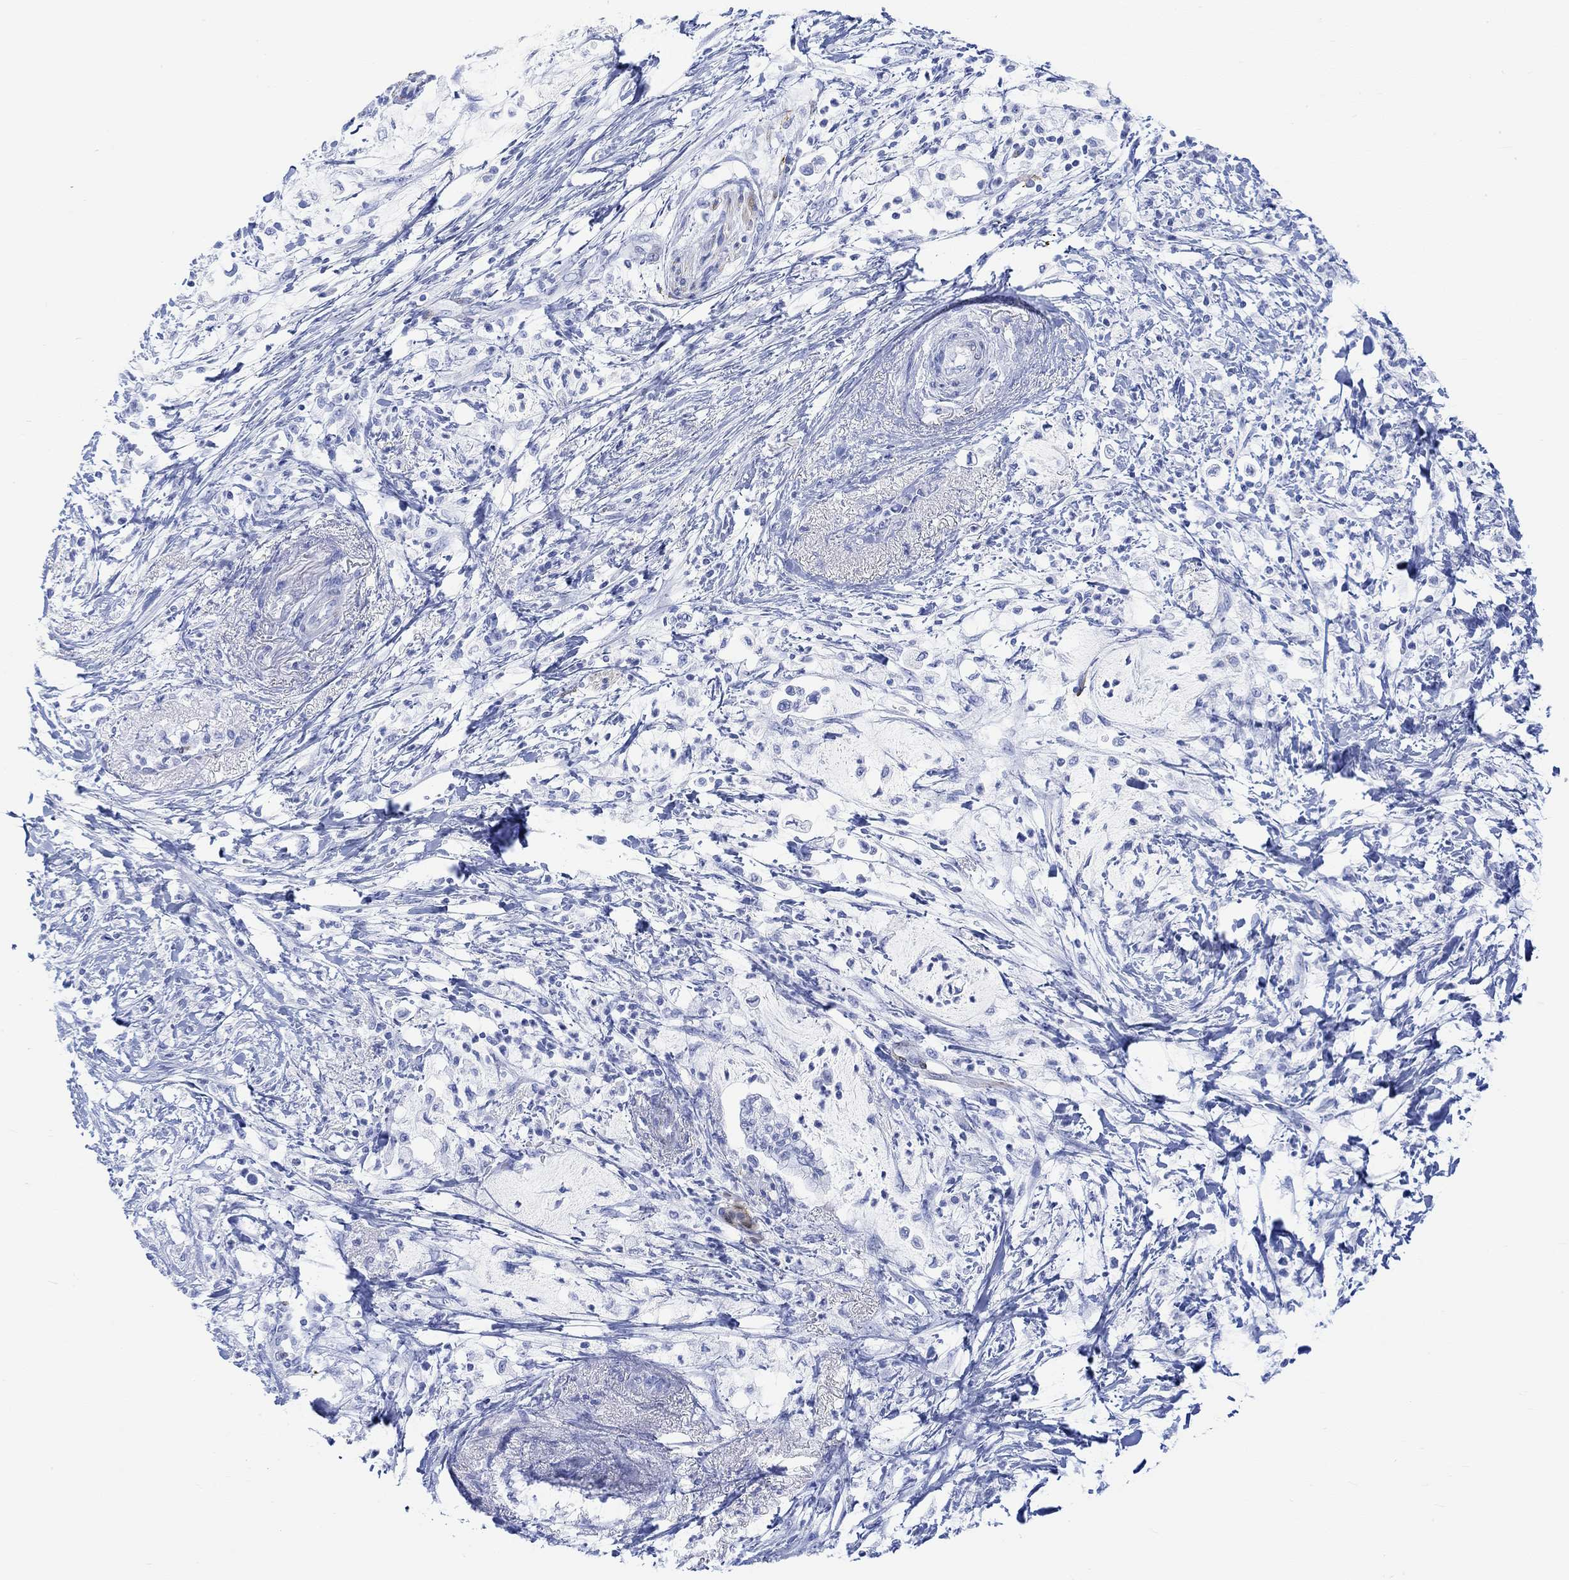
{"staining": {"intensity": "negative", "quantity": "none", "location": "none"}, "tissue": "pancreatic cancer", "cell_type": "Tumor cells", "image_type": "cancer", "snomed": [{"axis": "morphology", "description": "Normal tissue, NOS"}, {"axis": "morphology", "description": "Adenocarcinoma, NOS"}, {"axis": "topography", "description": "Pancreas"}, {"axis": "topography", "description": "Duodenum"}], "caption": "Immunohistochemistry (IHC) photomicrograph of adenocarcinoma (pancreatic) stained for a protein (brown), which displays no expression in tumor cells.", "gene": "TPPP3", "patient": {"sex": "female", "age": 60}}